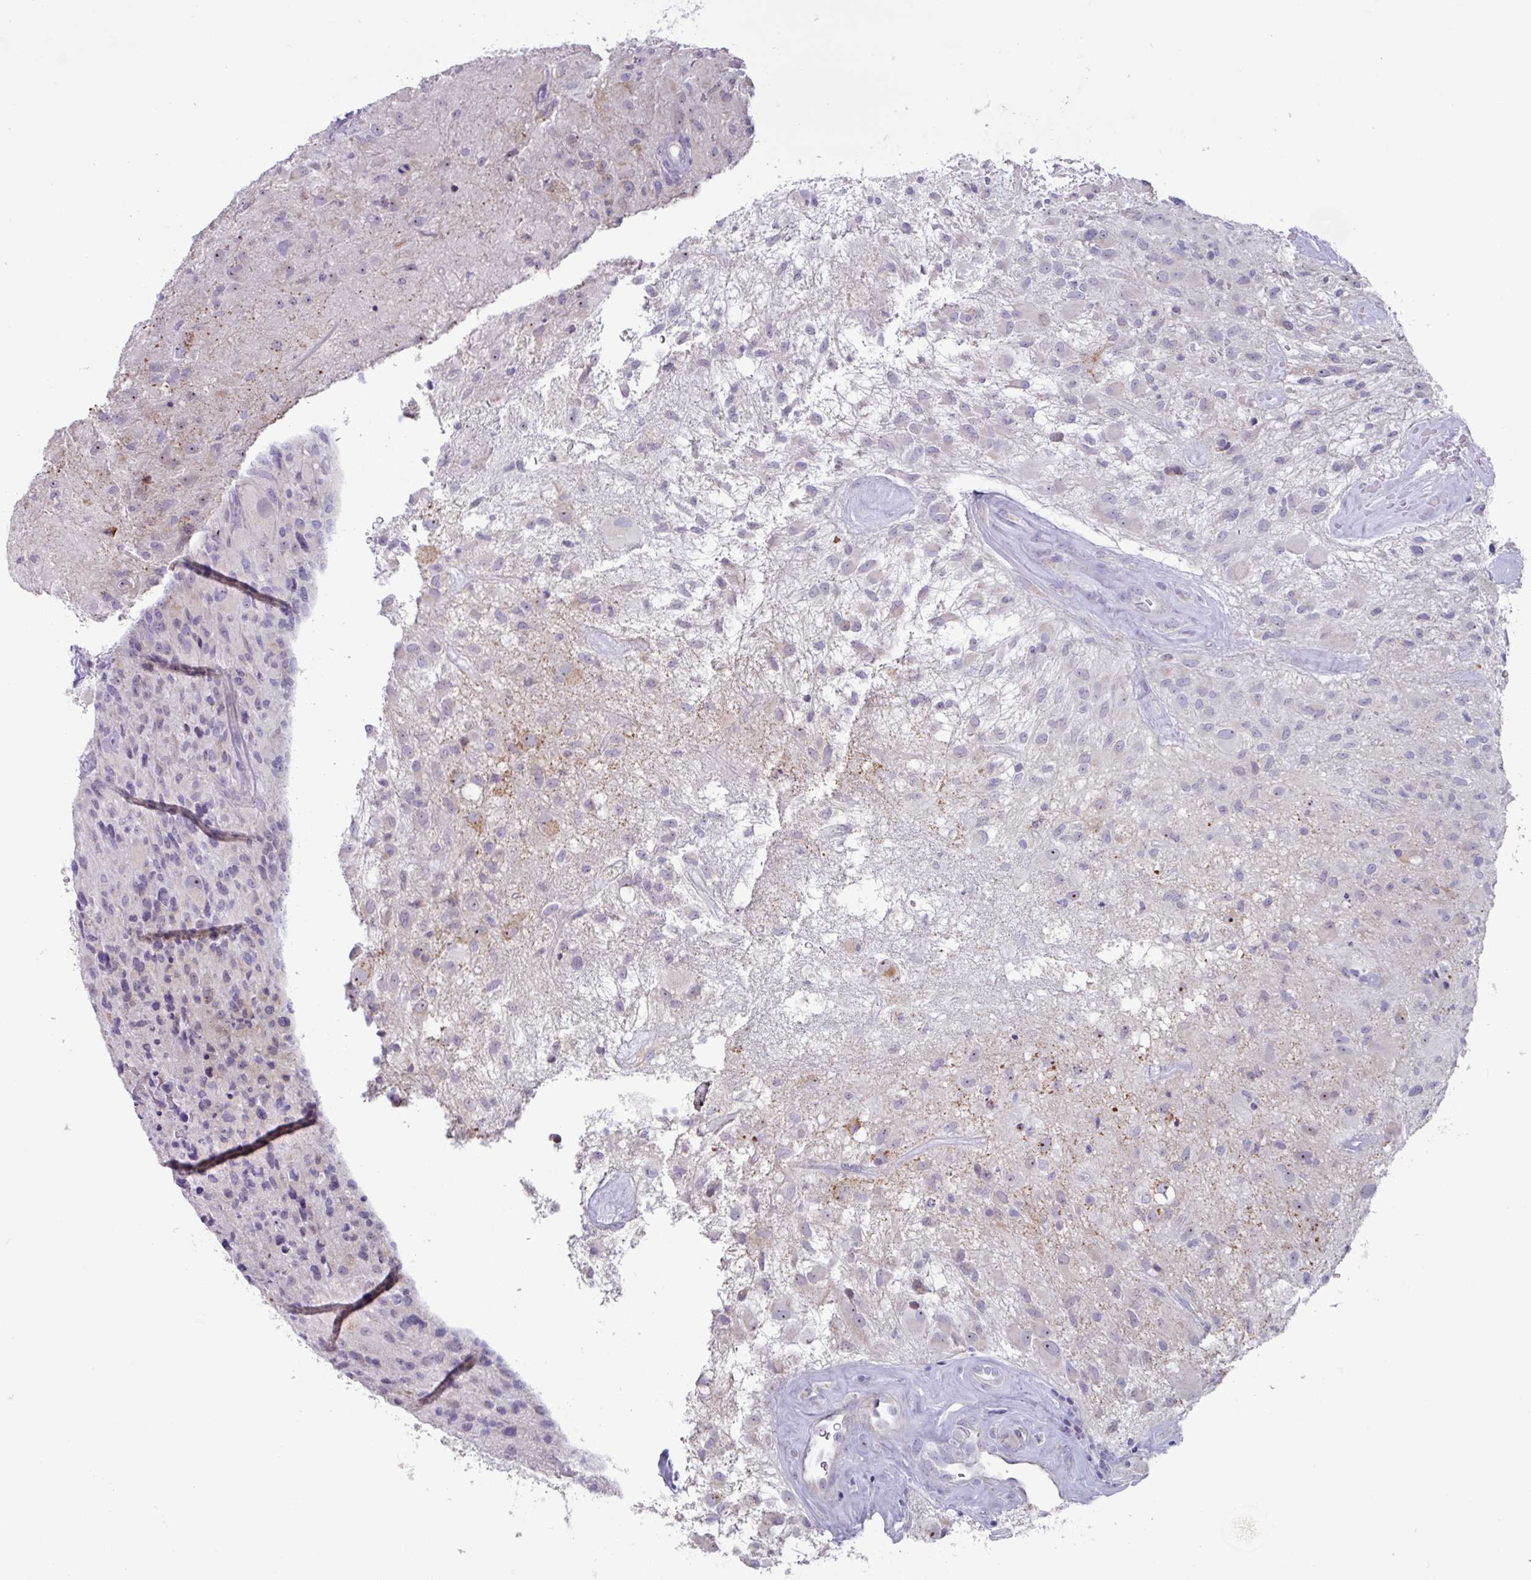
{"staining": {"intensity": "negative", "quantity": "none", "location": "none"}, "tissue": "glioma", "cell_type": "Tumor cells", "image_type": "cancer", "snomed": [{"axis": "morphology", "description": "Glioma, malignant, High grade"}, {"axis": "topography", "description": "Brain"}], "caption": "The micrograph displays no staining of tumor cells in glioma.", "gene": "MT-ND4", "patient": {"sex": "female", "age": 67}}